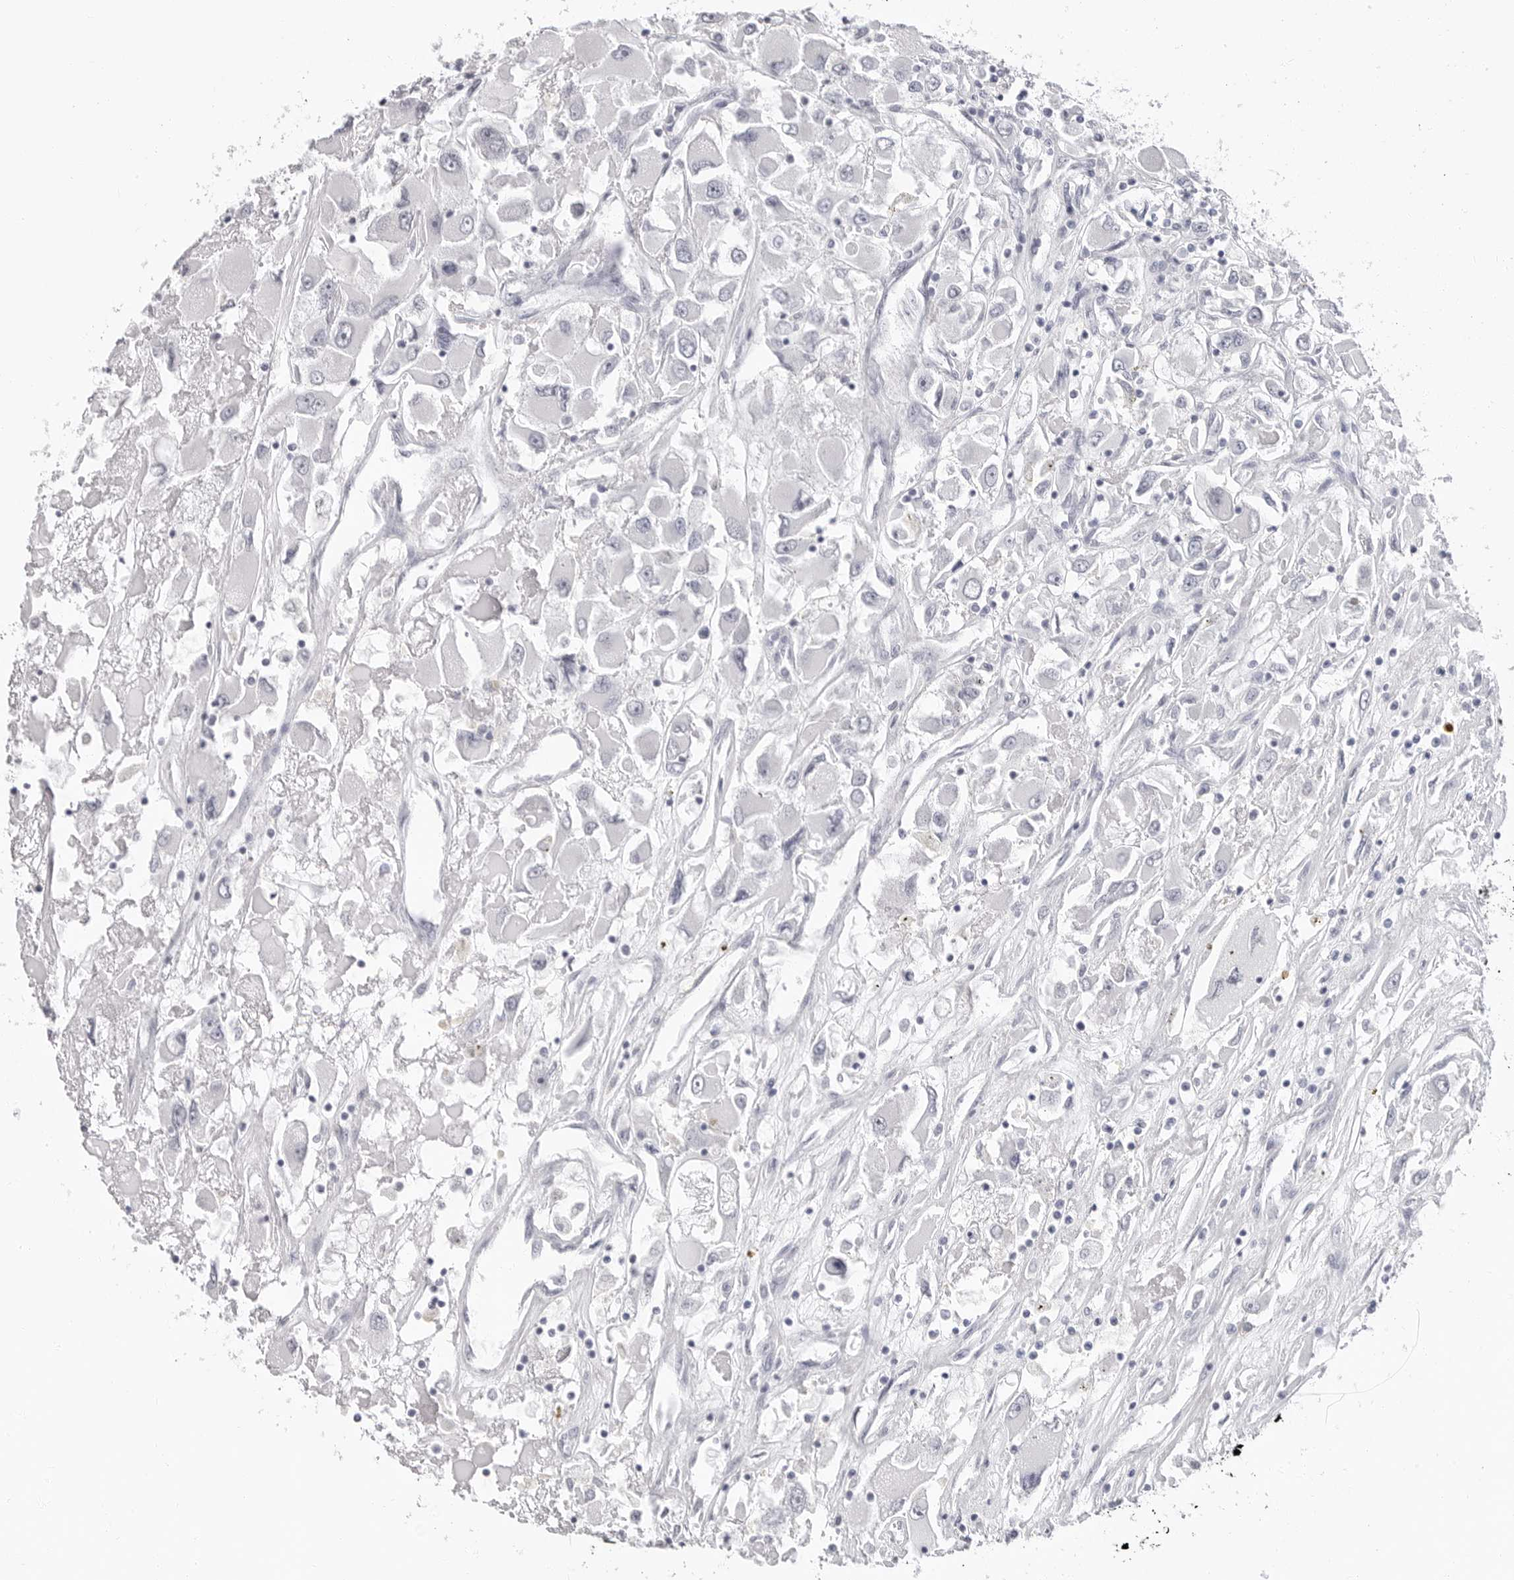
{"staining": {"intensity": "negative", "quantity": "none", "location": "none"}, "tissue": "renal cancer", "cell_type": "Tumor cells", "image_type": "cancer", "snomed": [{"axis": "morphology", "description": "Adenocarcinoma, NOS"}, {"axis": "topography", "description": "Kidney"}], "caption": "Tumor cells are negative for protein expression in human renal adenocarcinoma. The staining is performed using DAB brown chromogen with nuclei counter-stained in using hematoxylin.", "gene": "ERICH3", "patient": {"sex": "female", "age": 52}}